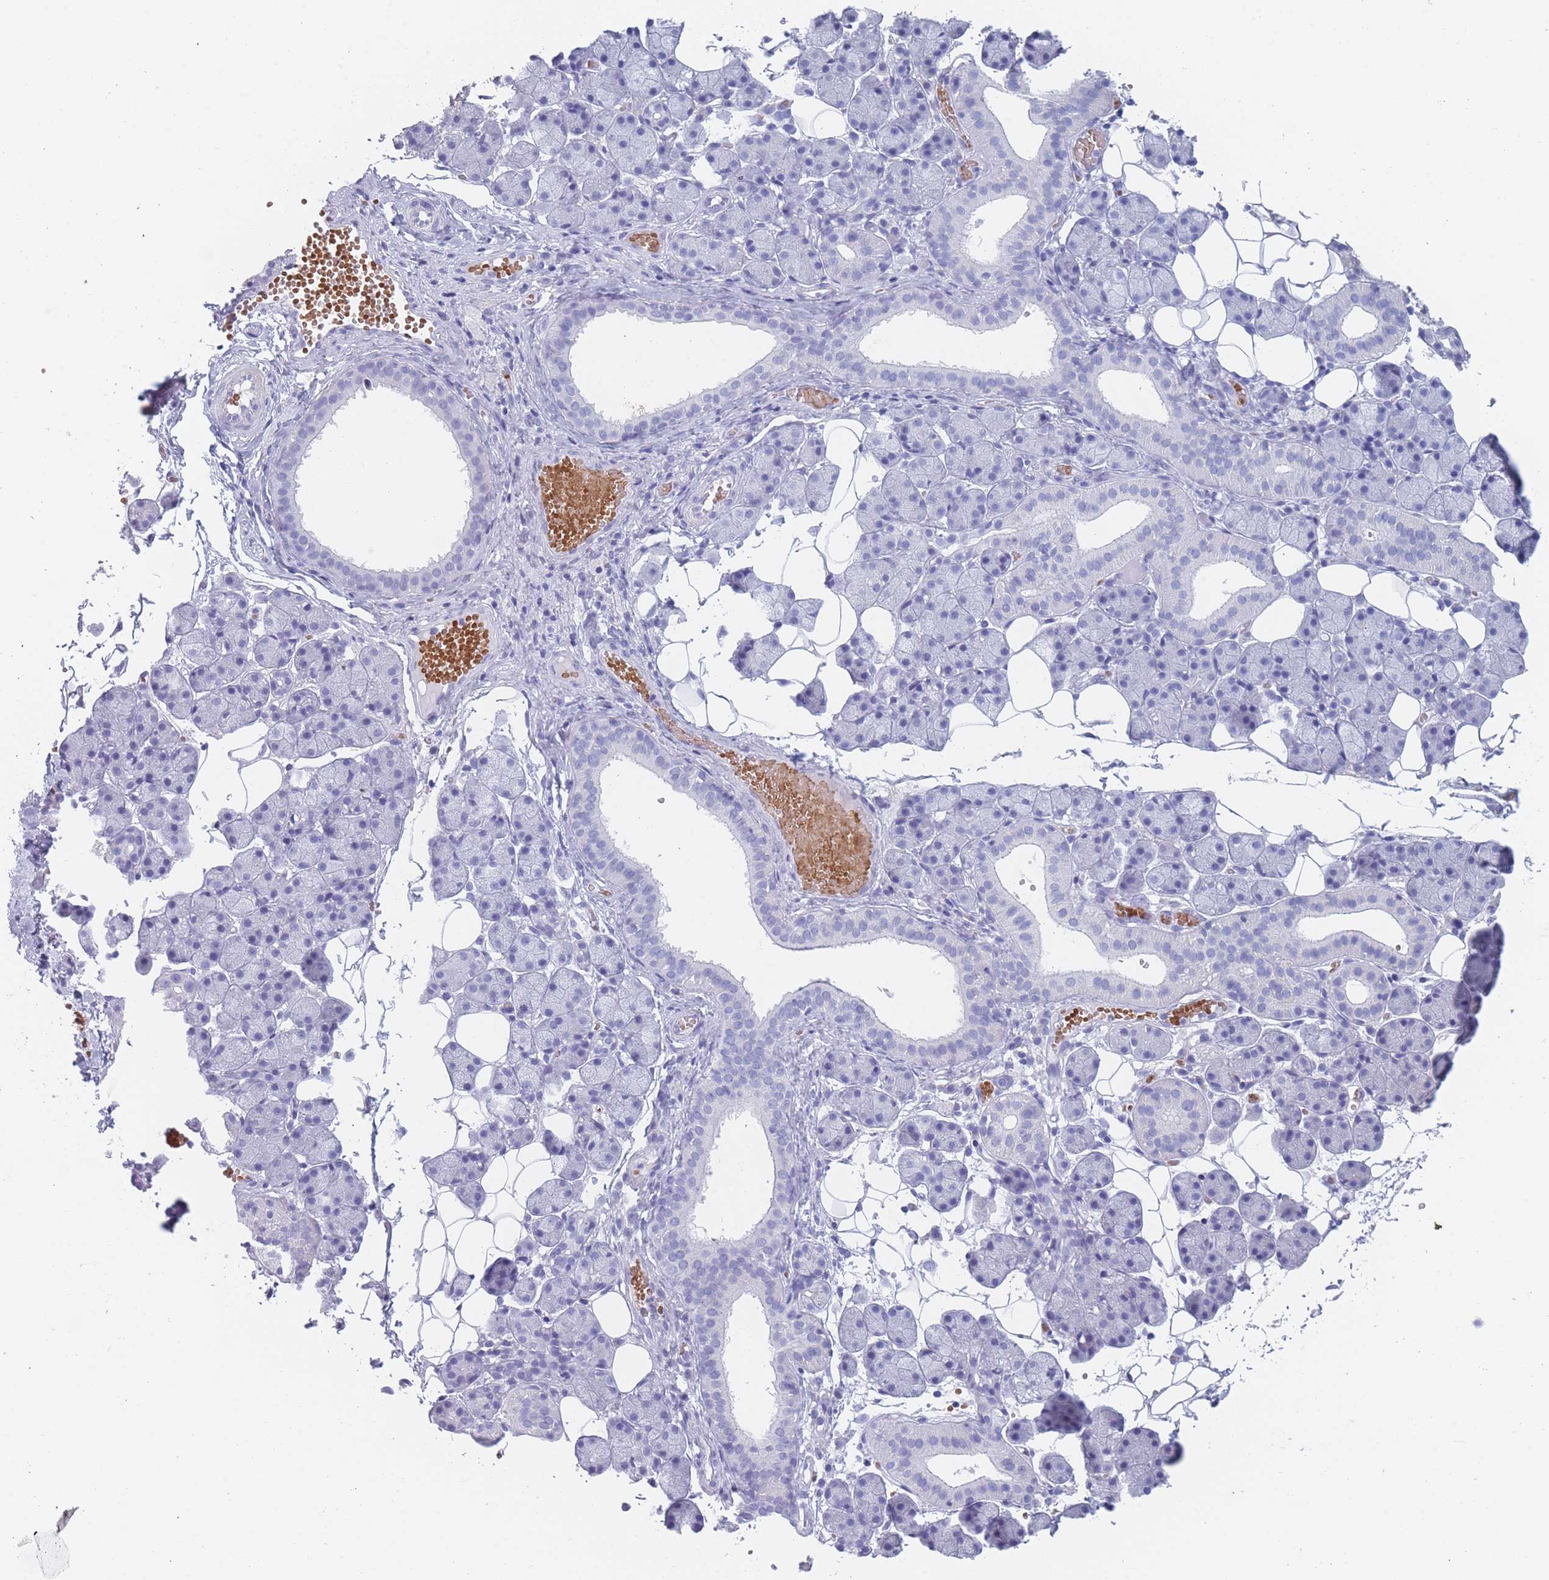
{"staining": {"intensity": "negative", "quantity": "none", "location": "none"}, "tissue": "salivary gland", "cell_type": "Glandular cells", "image_type": "normal", "snomed": [{"axis": "morphology", "description": "Normal tissue, NOS"}, {"axis": "topography", "description": "Salivary gland"}], "caption": "The immunohistochemistry image has no significant positivity in glandular cells of salivary gland.", "gene": "OR5D16", "patient": {"sex": "female", "age": 33}}